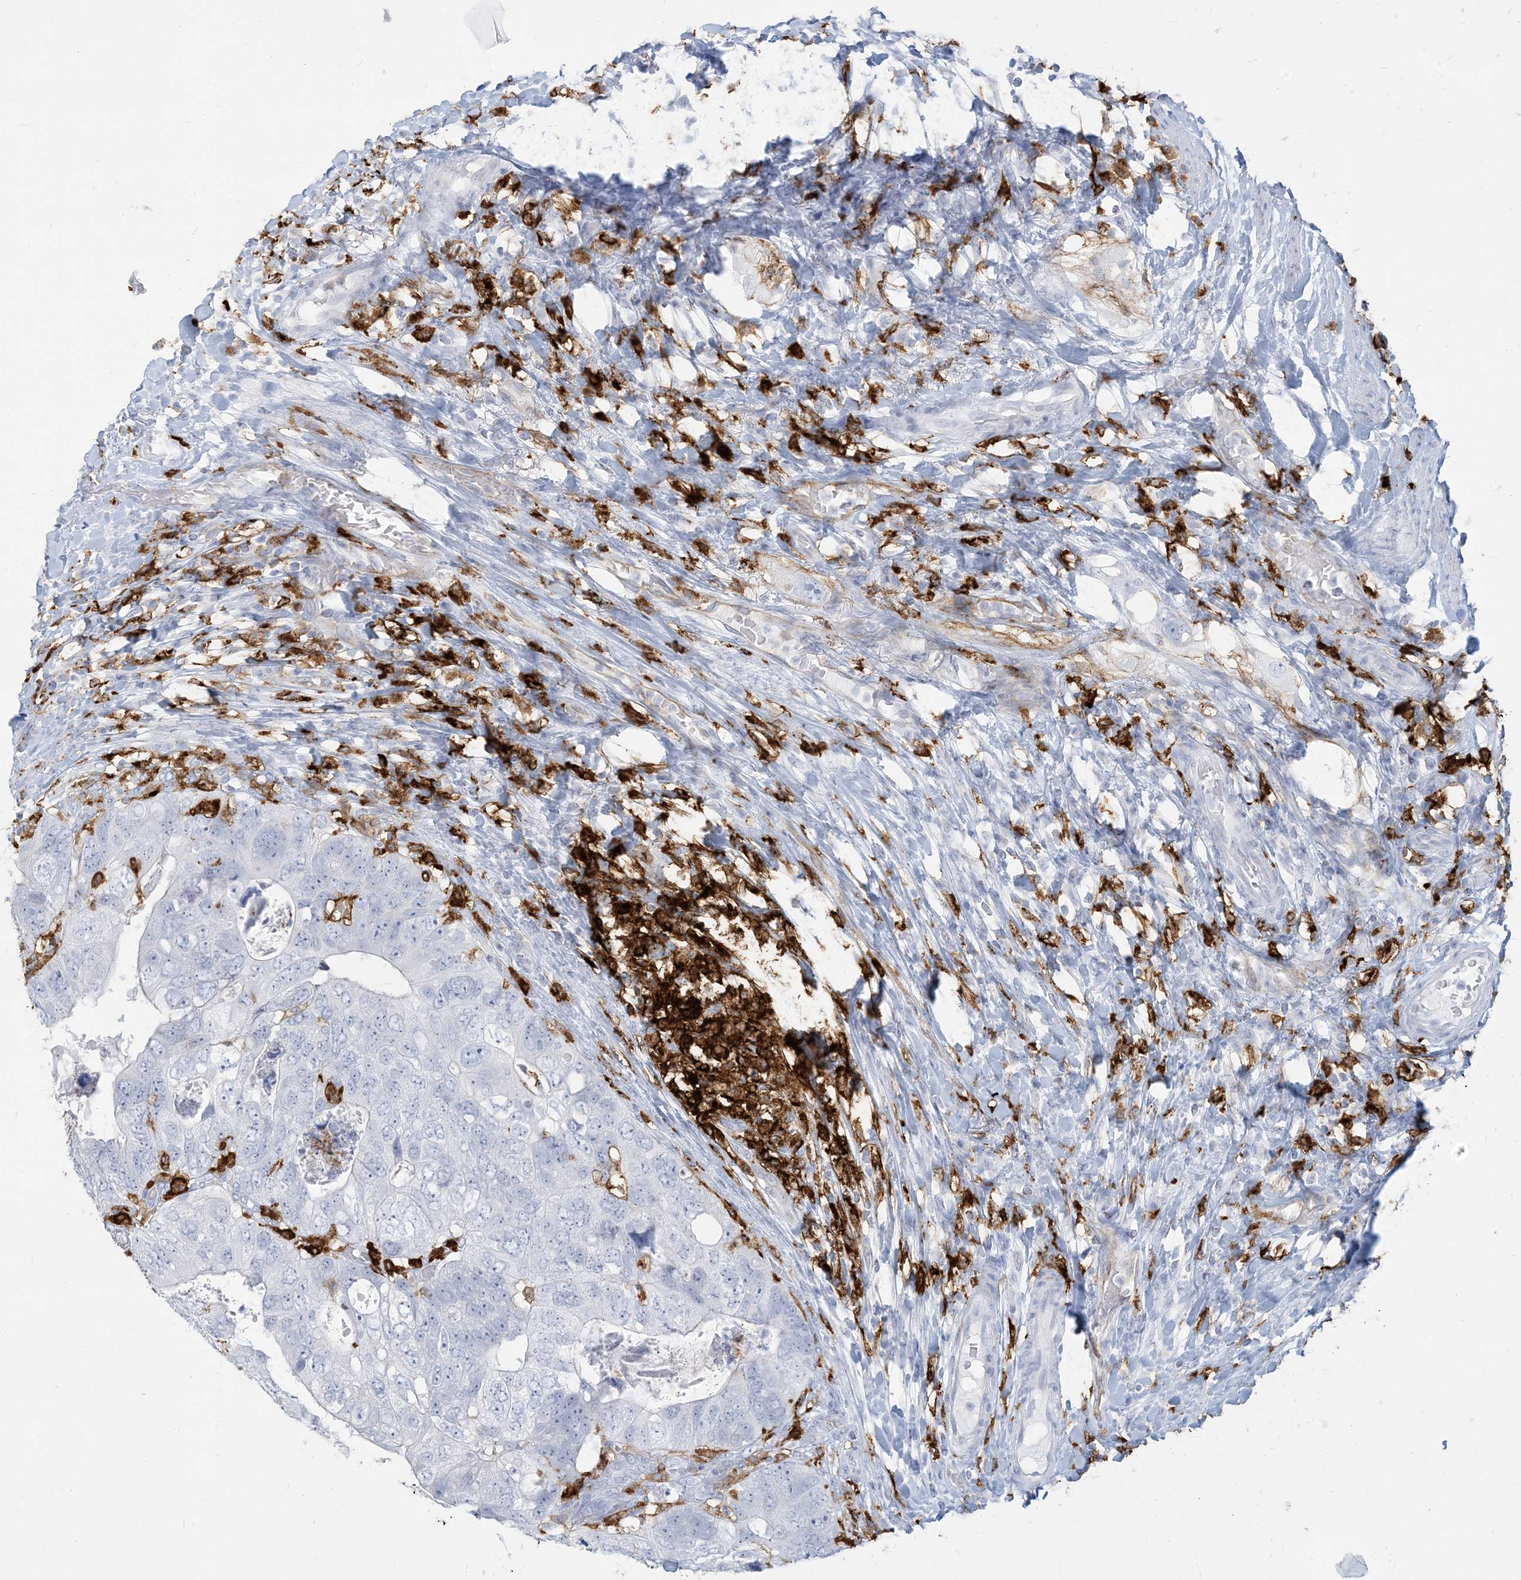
{"staining": {"intensity": "negative", "quantity": "none", "location": "none"}, "tissue": "colorectal cancer", "cell_type": "Tumor cells", "image_type": "cancer", "snomed": [{"axis": "morphology", "description": "Adenocarcinoma, NOS"}, {"axis": "topography", "description": "Rectum"}], "caption": "A micrograph of human adenocarcinoma (colorectal) is negative for staining in tumor cells. (DAB (3,3'-diaminobenzidine) immunohistochemistry (IHC) with hematoxylin counter stain).", "gene": "HLA-DRB1", "patient": {"sex": "male", "age": 59}}